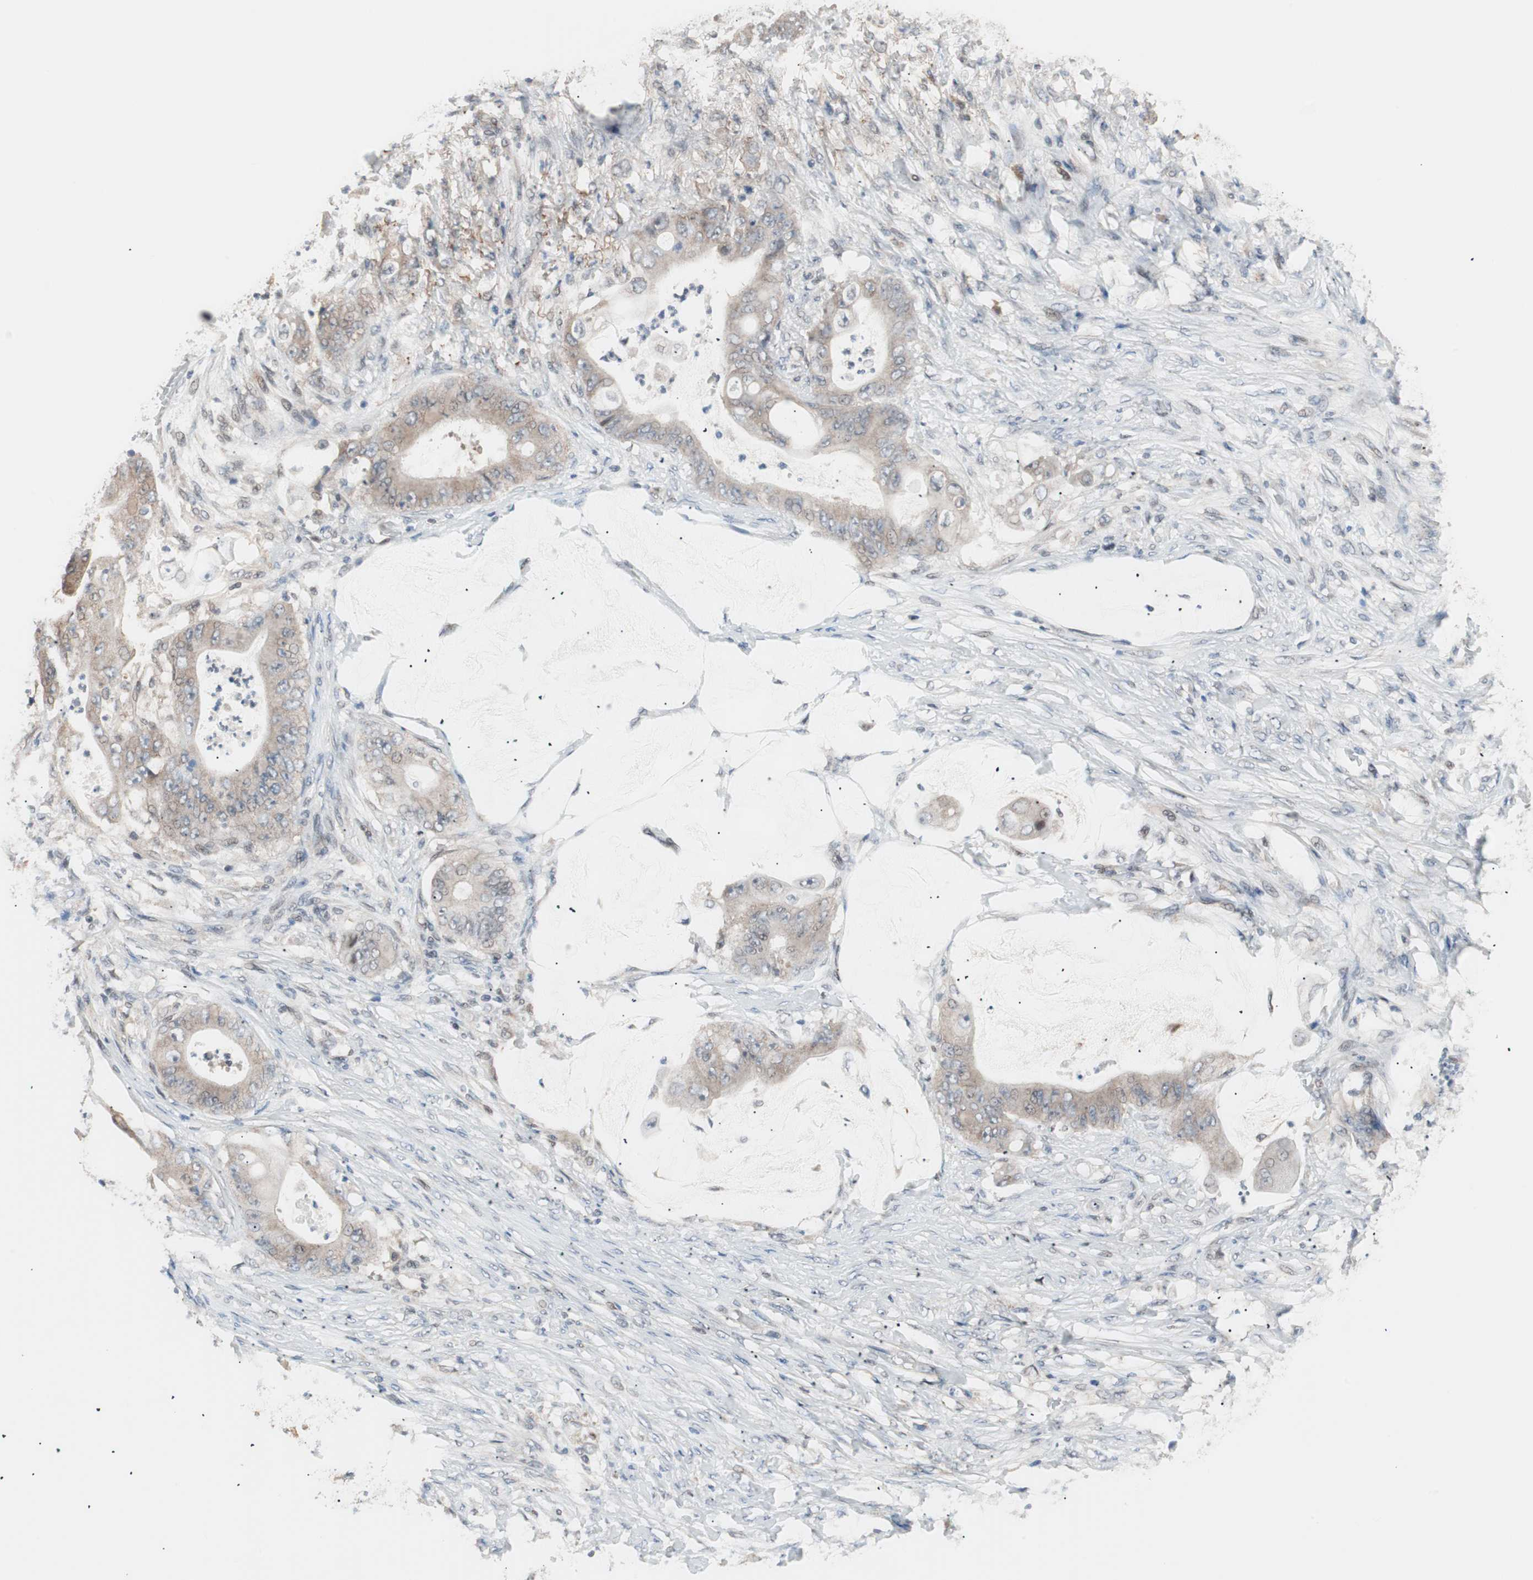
{"staining": {"intensity": "moderate", "quantity": "25%-75%", "location": "cytoplasmic/membranous"}, "tissue": "stomach cancer", "cell_type": "Tumor cells", "image_type": "cancer", "snomed": [{"axis": "morphology", "description": "Adenocarcinoma, NOS"}, {"axis": "topography", "description": "Stomach"}], "caption": "Protein expression analysis of stomach cancer (adenocarcinoma) shows moderate cytoplasmic/membranous staining in about 25%-75% of tumor cells.", "gene": "POLH", "patient": {"sex": "female", "age": 73}}